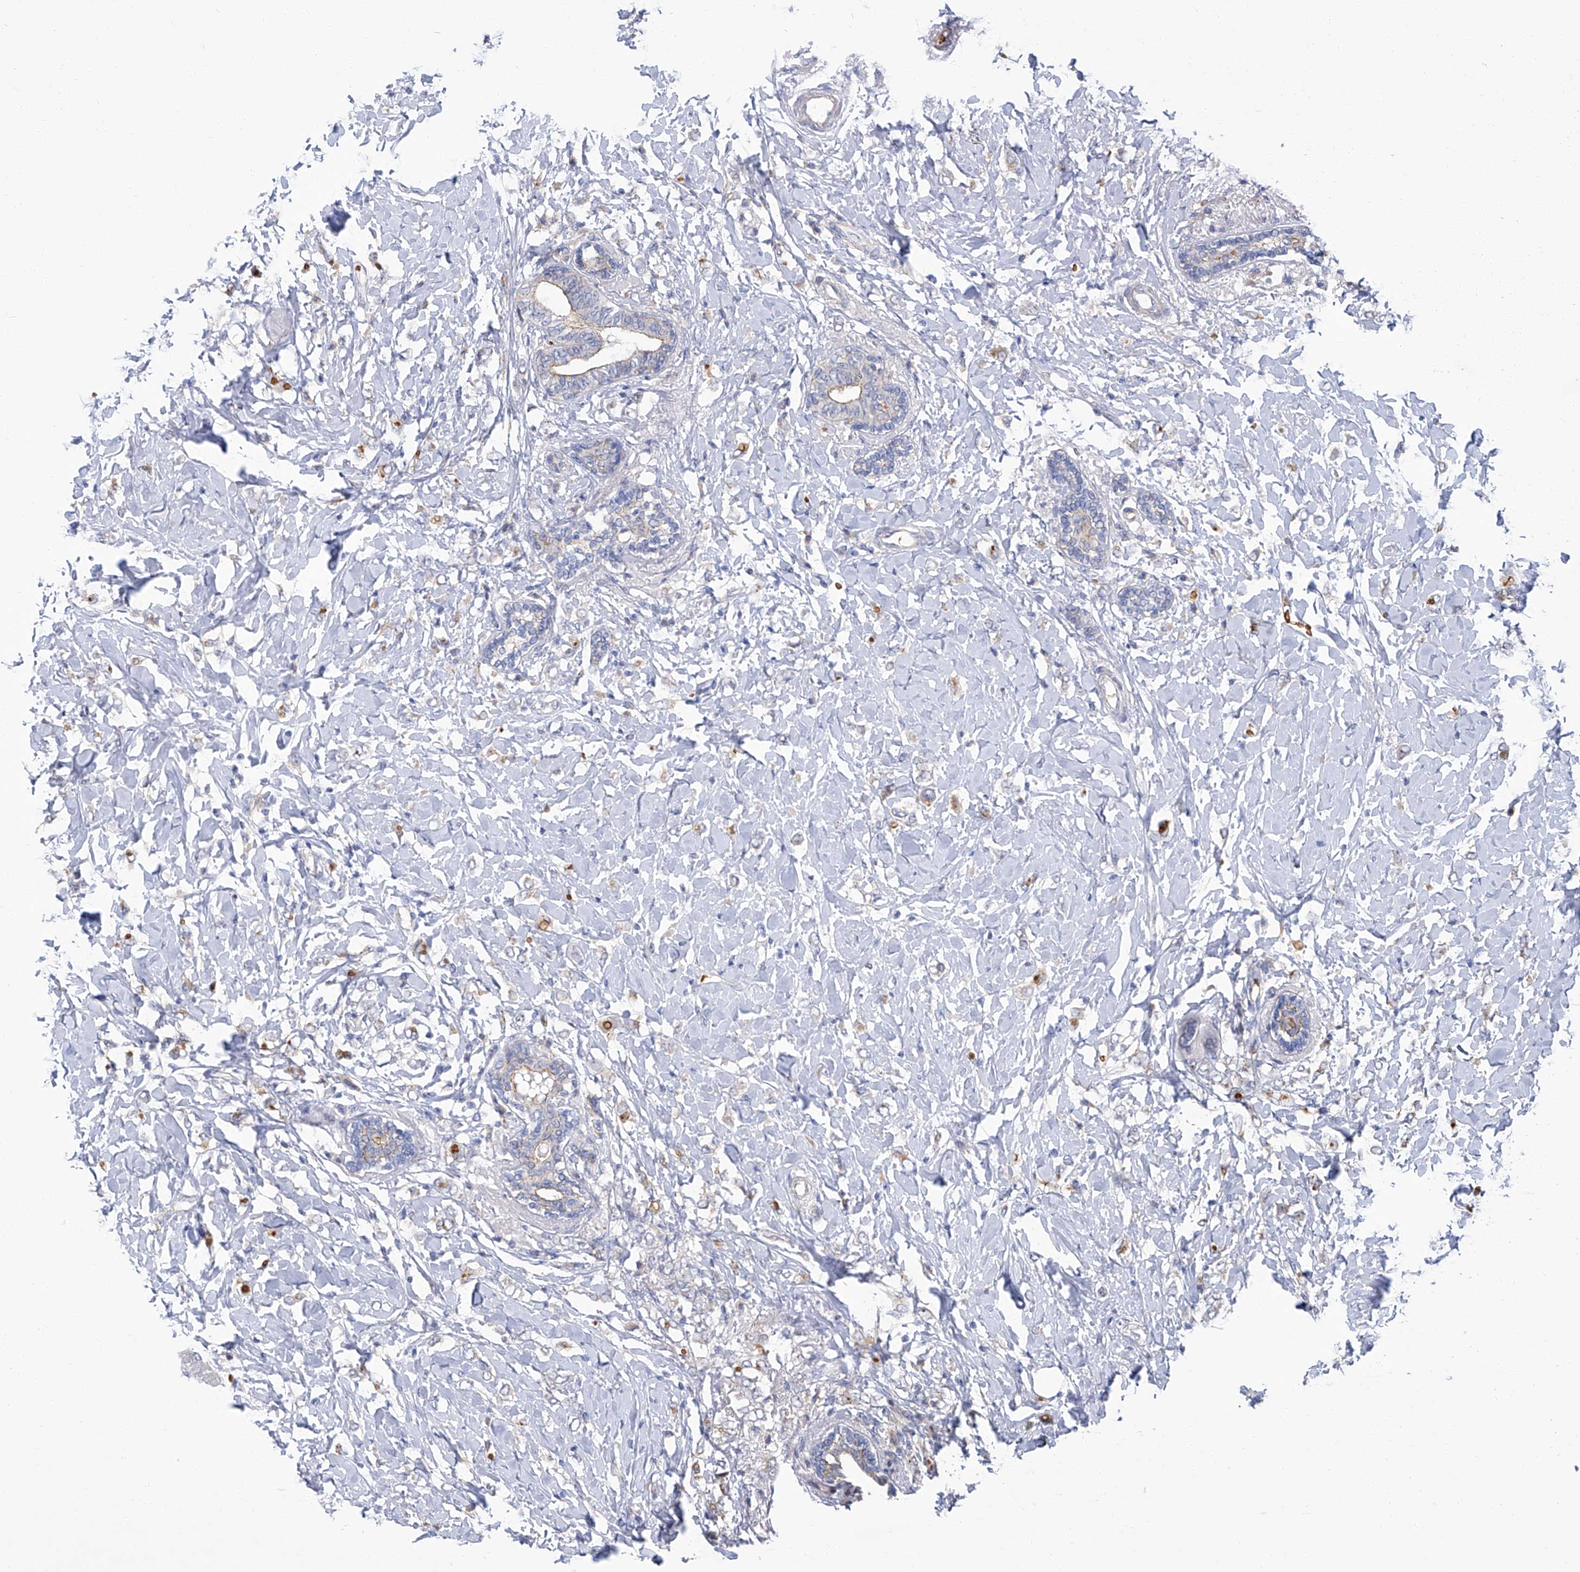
{"staining": {"intensity": "moderate", "quantity": "<25%", "location": "cytoplasmic/membranous"}, "tissue": "breast cancer", "cell_type": "Tumor cells", "image_type": "cancer", "snomed": [{"axis": "morphology", "description": "Normal tissue, NOS"}, {"axis": "morphology", "description": "Lobular carcinoma"}, {"axis": "topography", "description": "Breast"}], "caption": "About <25% of tumor cells in lobular carcinoma (breast) display moderate cytoplasmic/membranous protein expression as visualized by brown immunohistochemical staining.", "gene": "PARD3", "patient": {"sex": "female", "age": 47}}